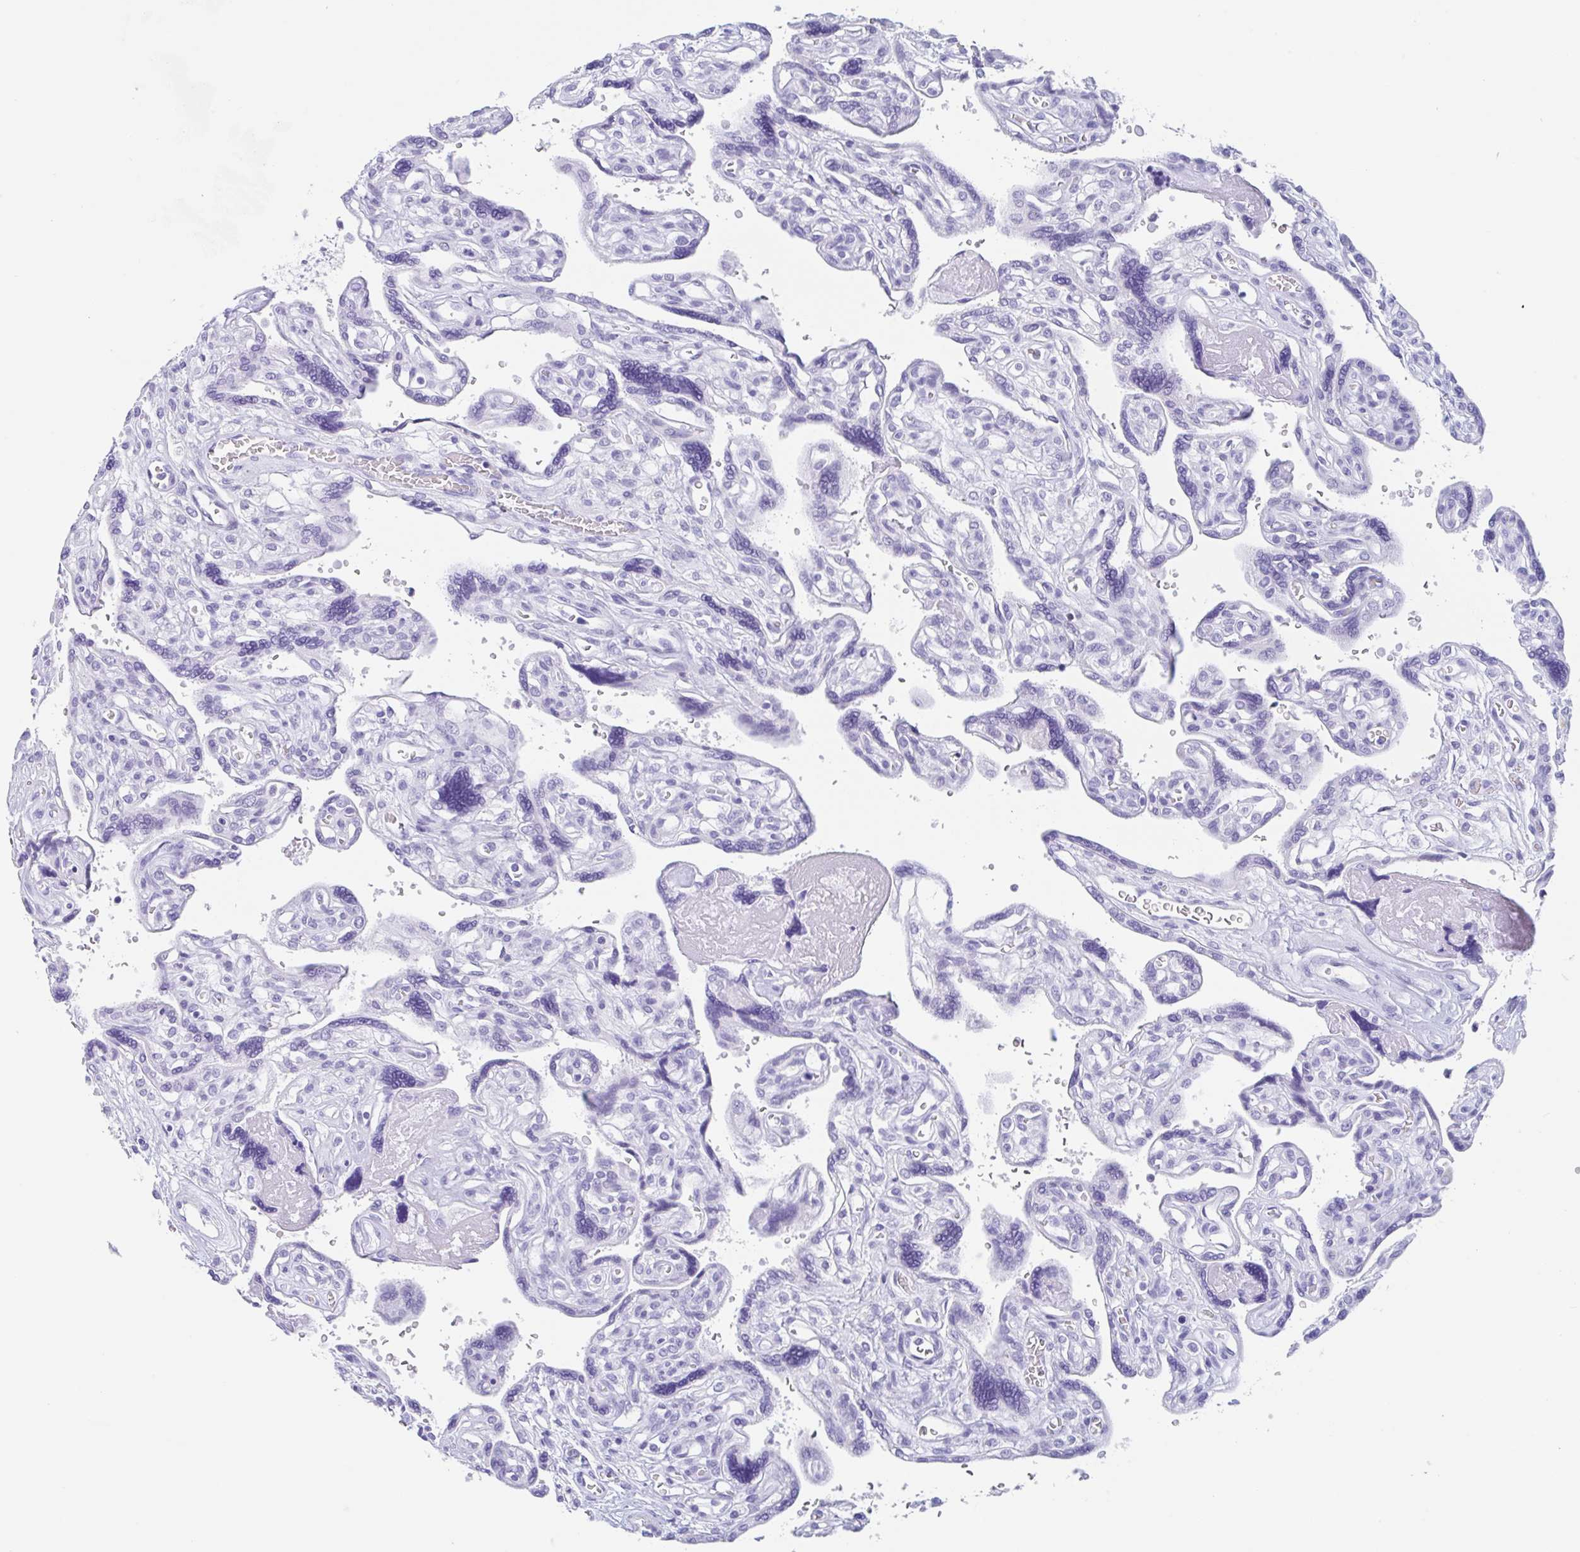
{"staining": {"intensity": "negative", "quantity": "none", "location": "none"}, "tissue": "placenta", "cell_type": "Trophoblastic cells", "image_type": "normal", "snomed": [{"axis": "morphology", "description": "Normal tissue, NOS"}, {"axis": "topography", "description": "Placenta"}], "caption": "Placenta stained for a protein using IHC displays no positivity trophoblastic cells.", "gene": "TAS2R41", "patient": {"sex": "female", "age": 39}}